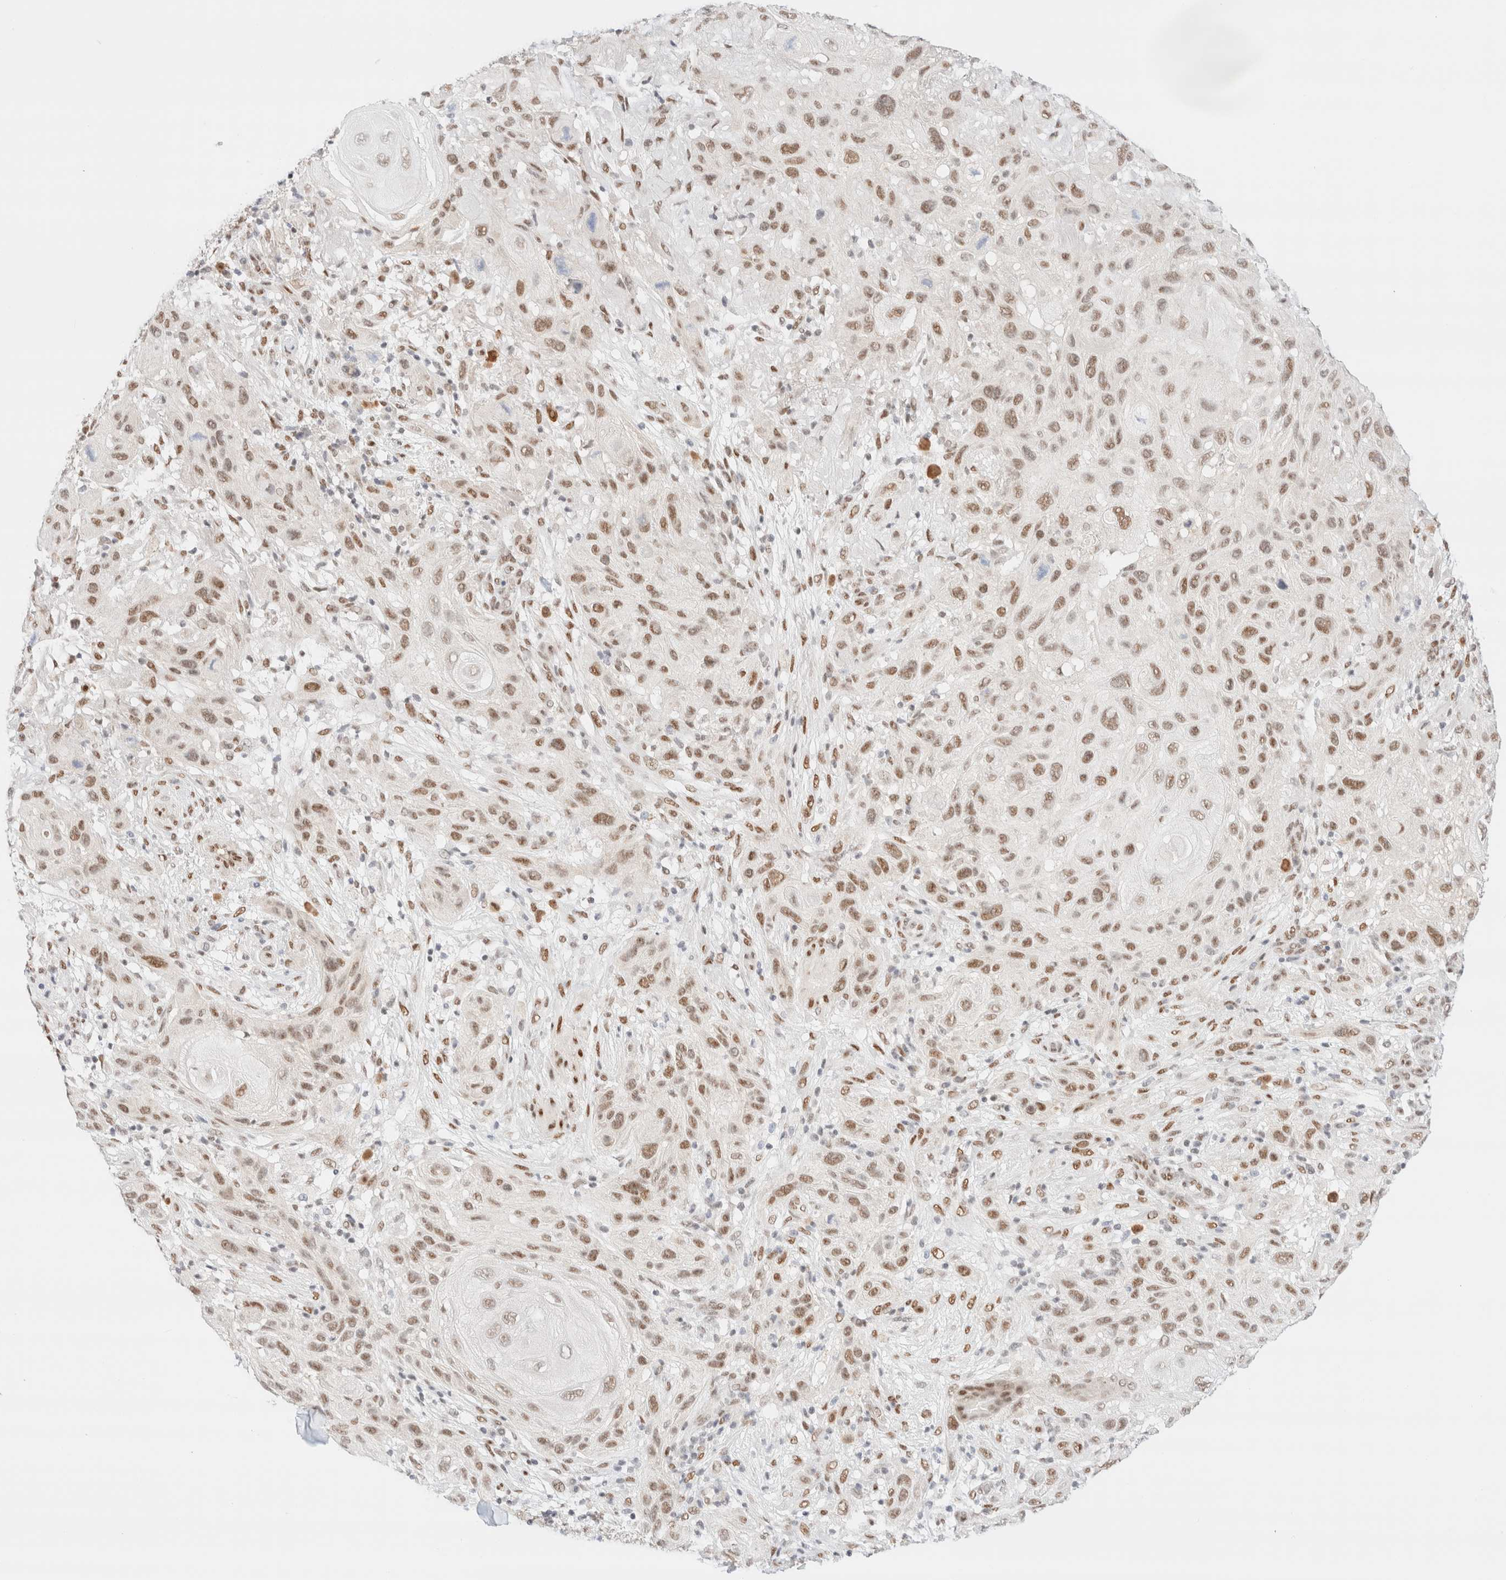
{"staining": {"intensity": "moderate", "quantity": ">75%", "location": "nuclear"}, "tissue": "skin cancer", "cell_type": "Tumor cells", "image_type": "cancer", "snomed": [{"axis": "morphology", "description": "Normal tissue, NOS"}, {"axis": "morphology", "description": "Squamous cell carcinoma, NOS"}, {"axis": "topography", "description": "Skin"}], "caption": "High-magnification brightfield microscopy of skin cancer (squamous cell carcinoma) stained with DAB (brown) and counterstained with hematoxylin (blue). tumor cells exhibit moderate nuclear positivity is appreciated in approximately>75% of cells. The staining is performed using DAB (3,3'-diaminobenzidine) brown chromogen to label protein expression. The nuclei are counter-stained blue using hematoxylin.", "gene": "CIC", "patient": {"sex": "female", "age": 96}}